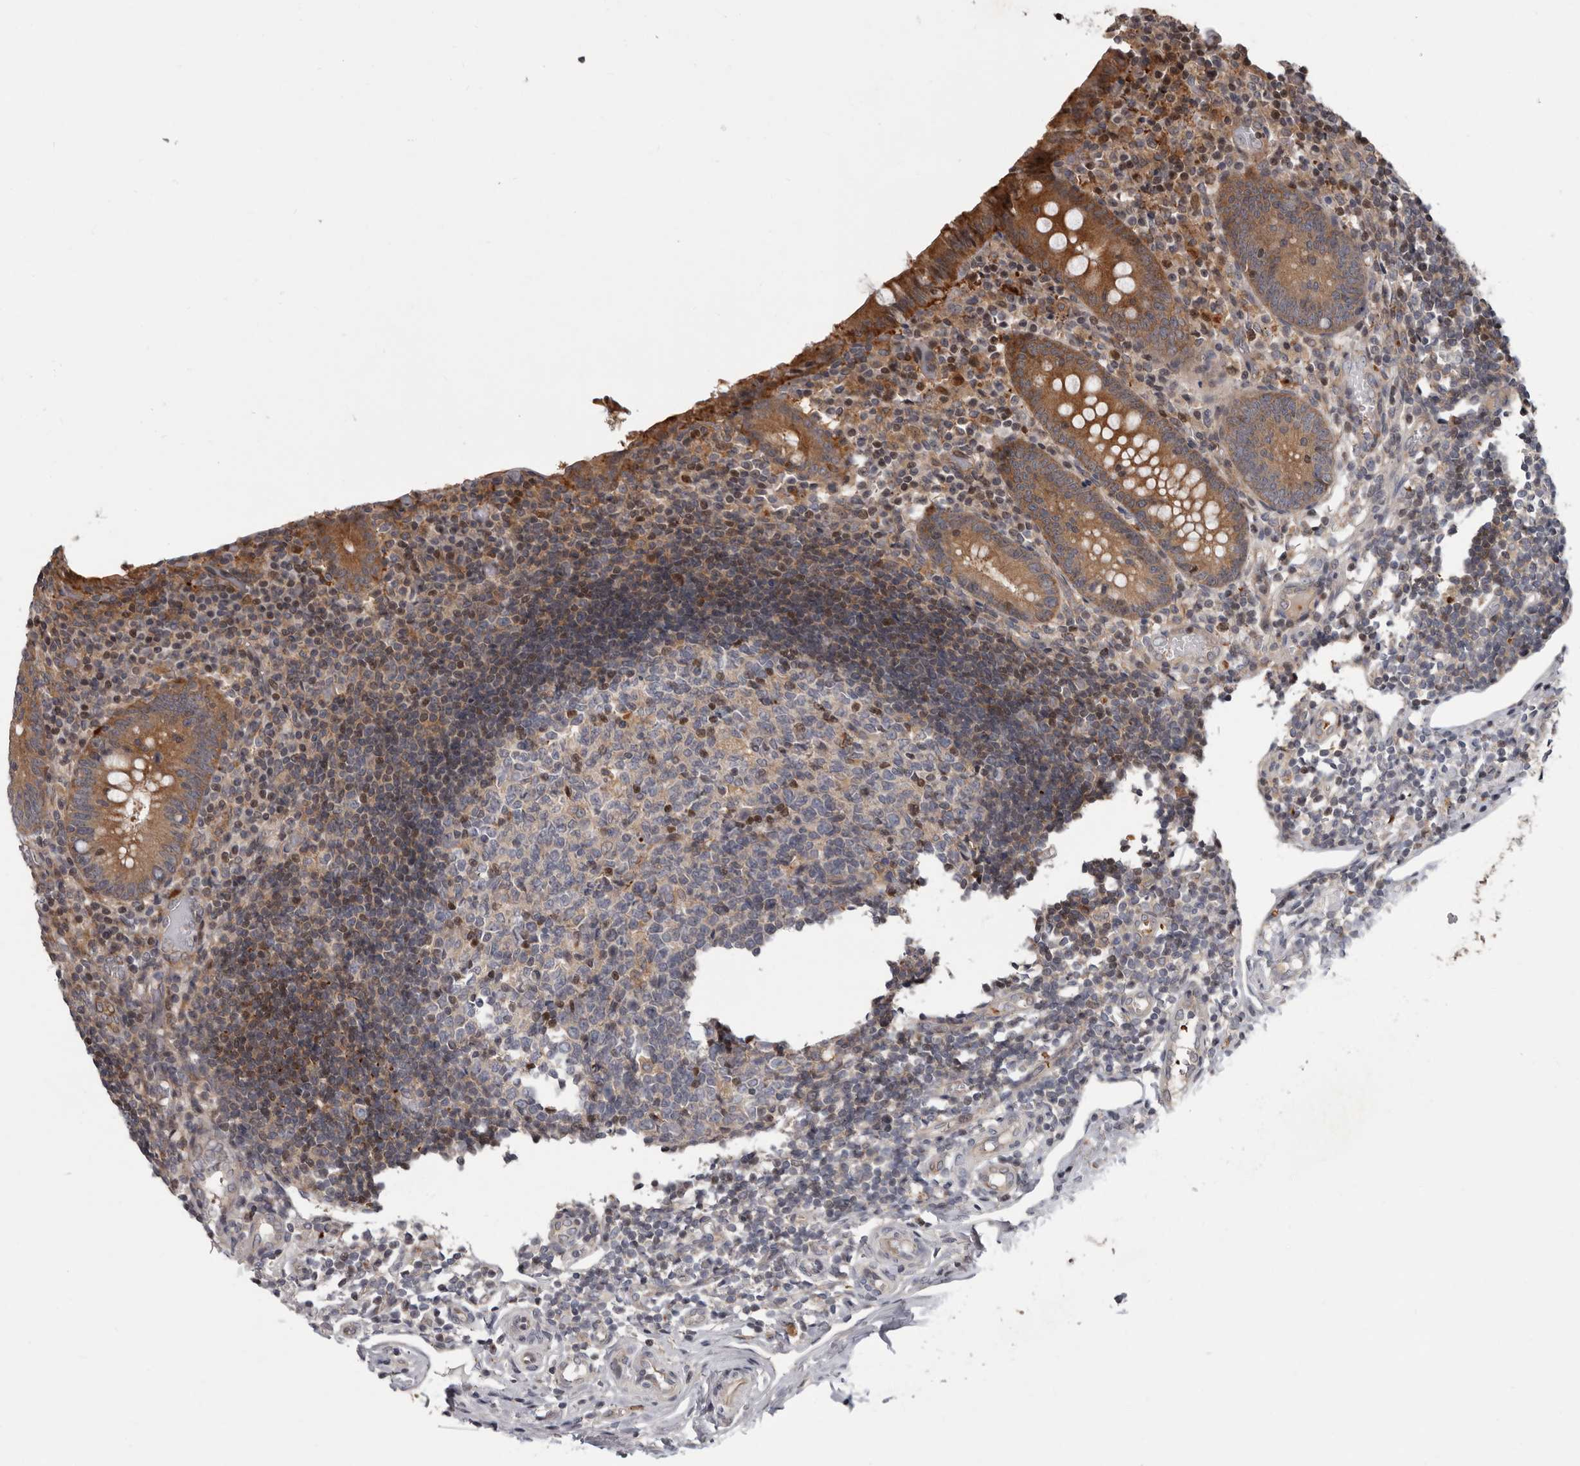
{"staining": {"intensity": "moderate", "quantity": ">75%", "location": "cytoplasmic/membranous"}, "tissue": "appendix", "cell_type": "Glandular cells", "image_type": "normal", "snomed": [{"axis": "morphology", "description": "Normal tissue, NOS"}, {"axis": "topography", "description": "Appendix"}], "caption": "Immunohistochemical staining of benign human appendix displays >75% levels of moderate cytoplasmic/membranous protein positivity in approximately >75% of glandular cells.", "gene": "FGFR4", "patient": {"sex": "female", "age": 17}}